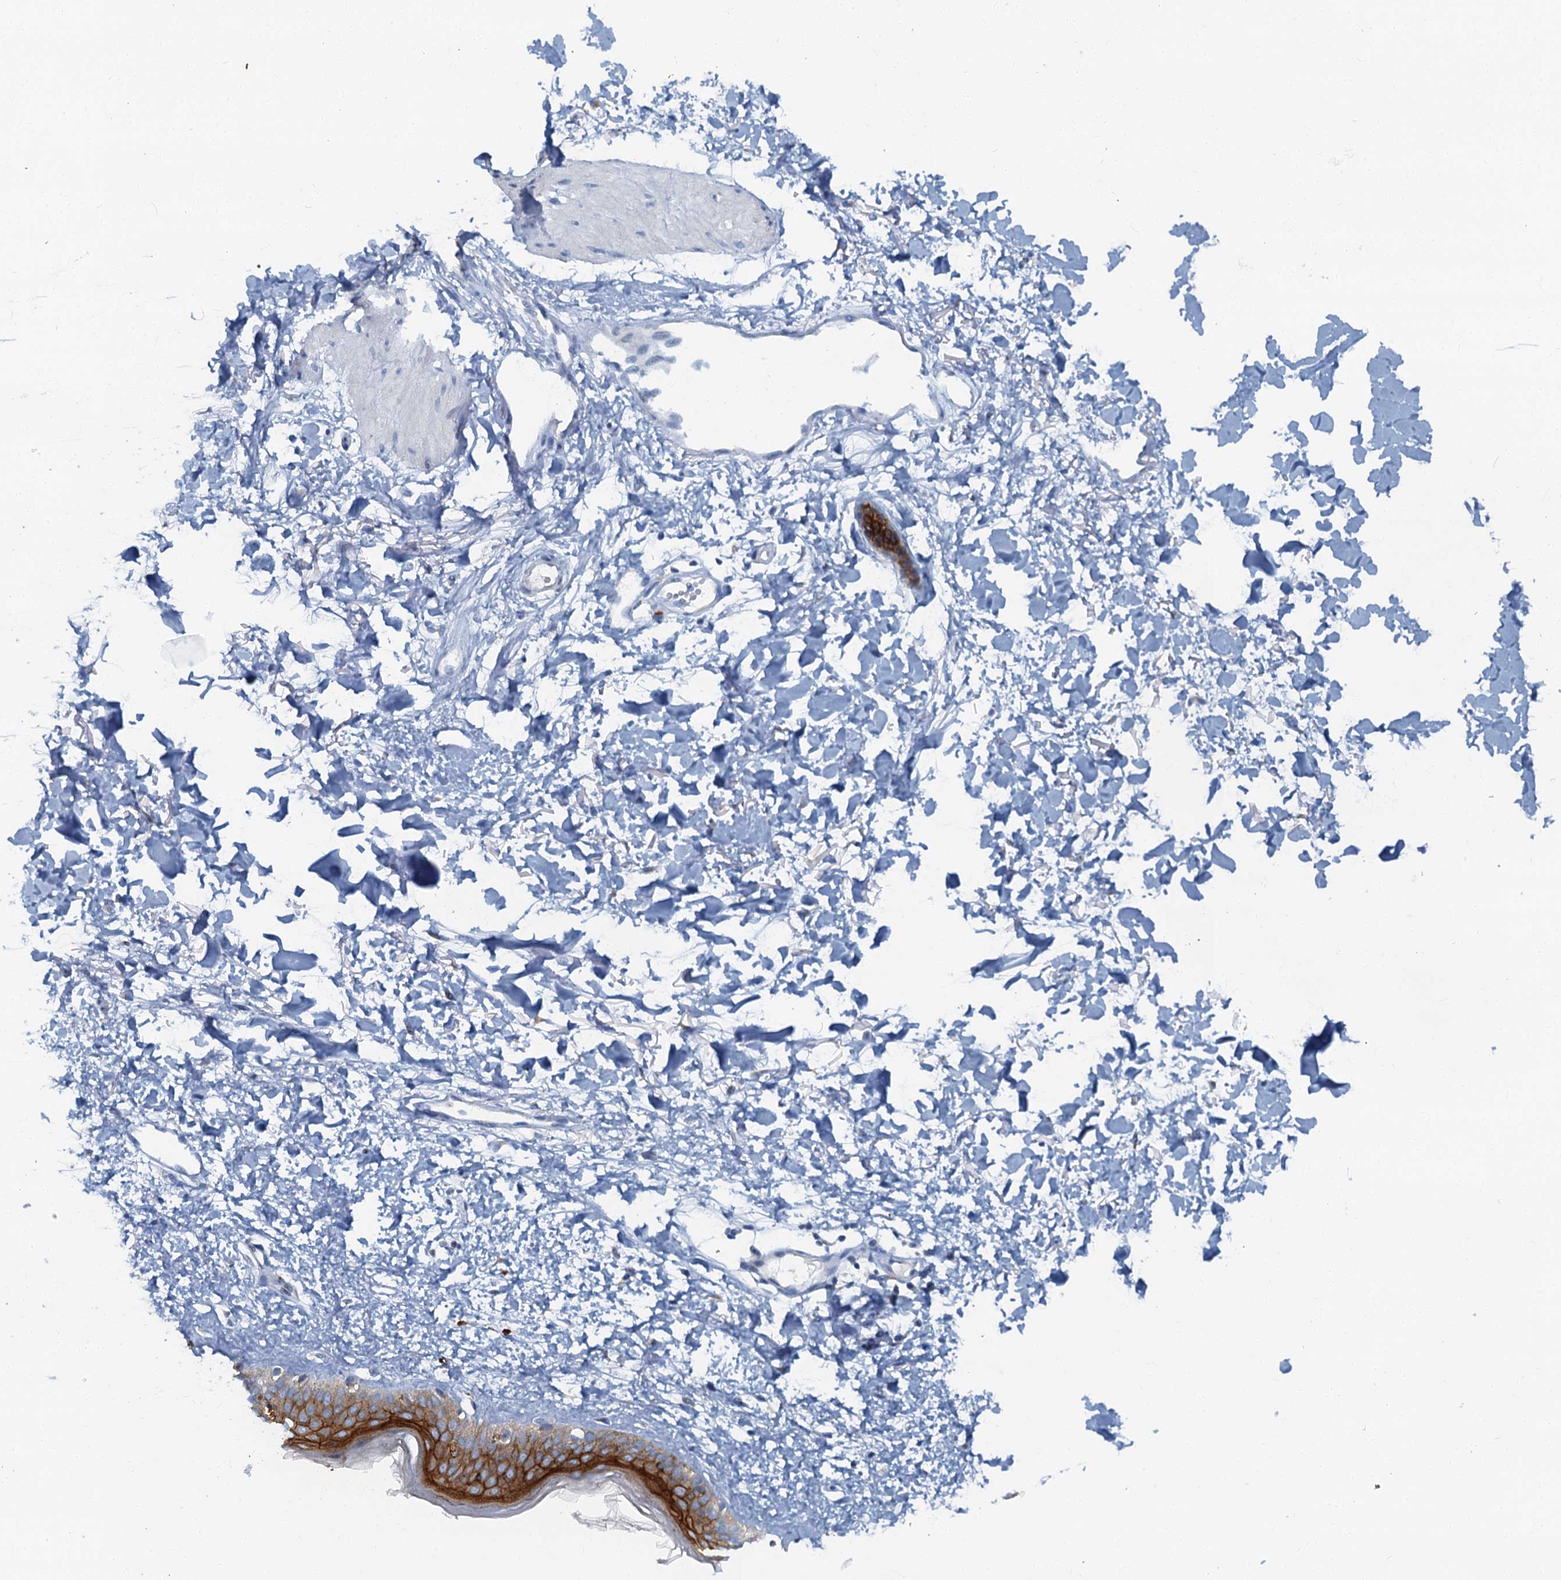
{"staining": {"intensity": "negative", "quantity": "none", "location": "none"}, "tissue": "skin", "cell_type": "Fibroblasts", "image_type": "normal", "snomed": [{"axis": "morphology", "description": "Normal tissue, NOS"}, {"axis": "topography", "description": "Skin"}], "caption": "Skin was stained to show a protein in brown. There is no significant staining in fibroblasts. The staining was performed using DAB to visualize the protein expression in brown, while the nuclei were stained in blue with hematoxylin (Magnification: 20x).", "gene": "LYPD3", "patient": {"sex": "female", "age": 58}}